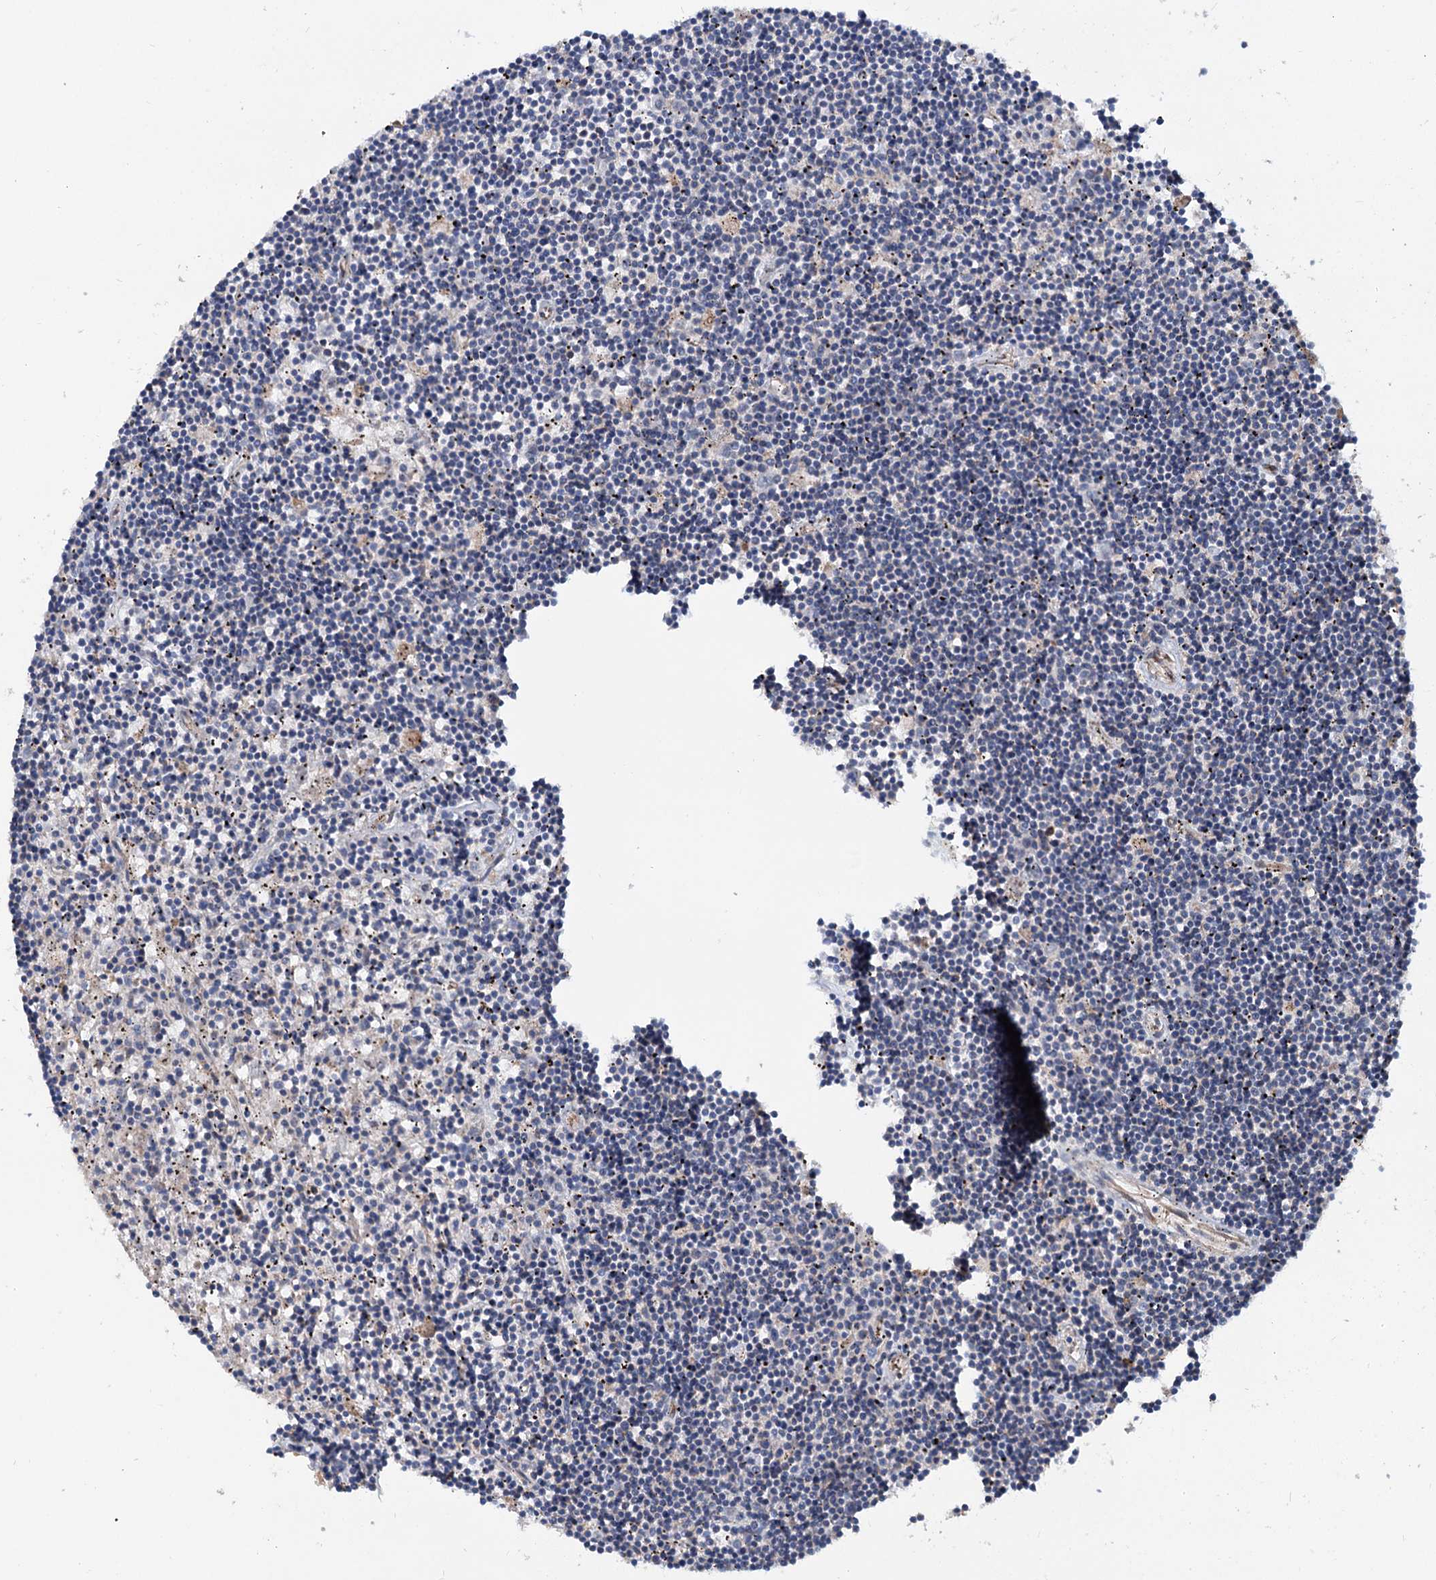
{"staining": {"intensity": "negative", "quantity": "none", "location": "none"}, "tissue": "lymphoma", "cell_type": "Tumor cells", "image_type": "cancer", "snomed": [{"axis": "morphology", "description": "Malignant lymphoma, non-Hodgkin's type, Low grade"}, {"axis": "topography", "description": "Spleen"}], "caption": "Immunohistochemical staining of malignant lymphoma, non-Hodgkin's type (low-grade) demonstrates no significant staining in tumor cells. (DAB IHC with hematoxylin counter stain).", "gene": "PTDSS2", "patient": {"sex": "male", "age": 76}}